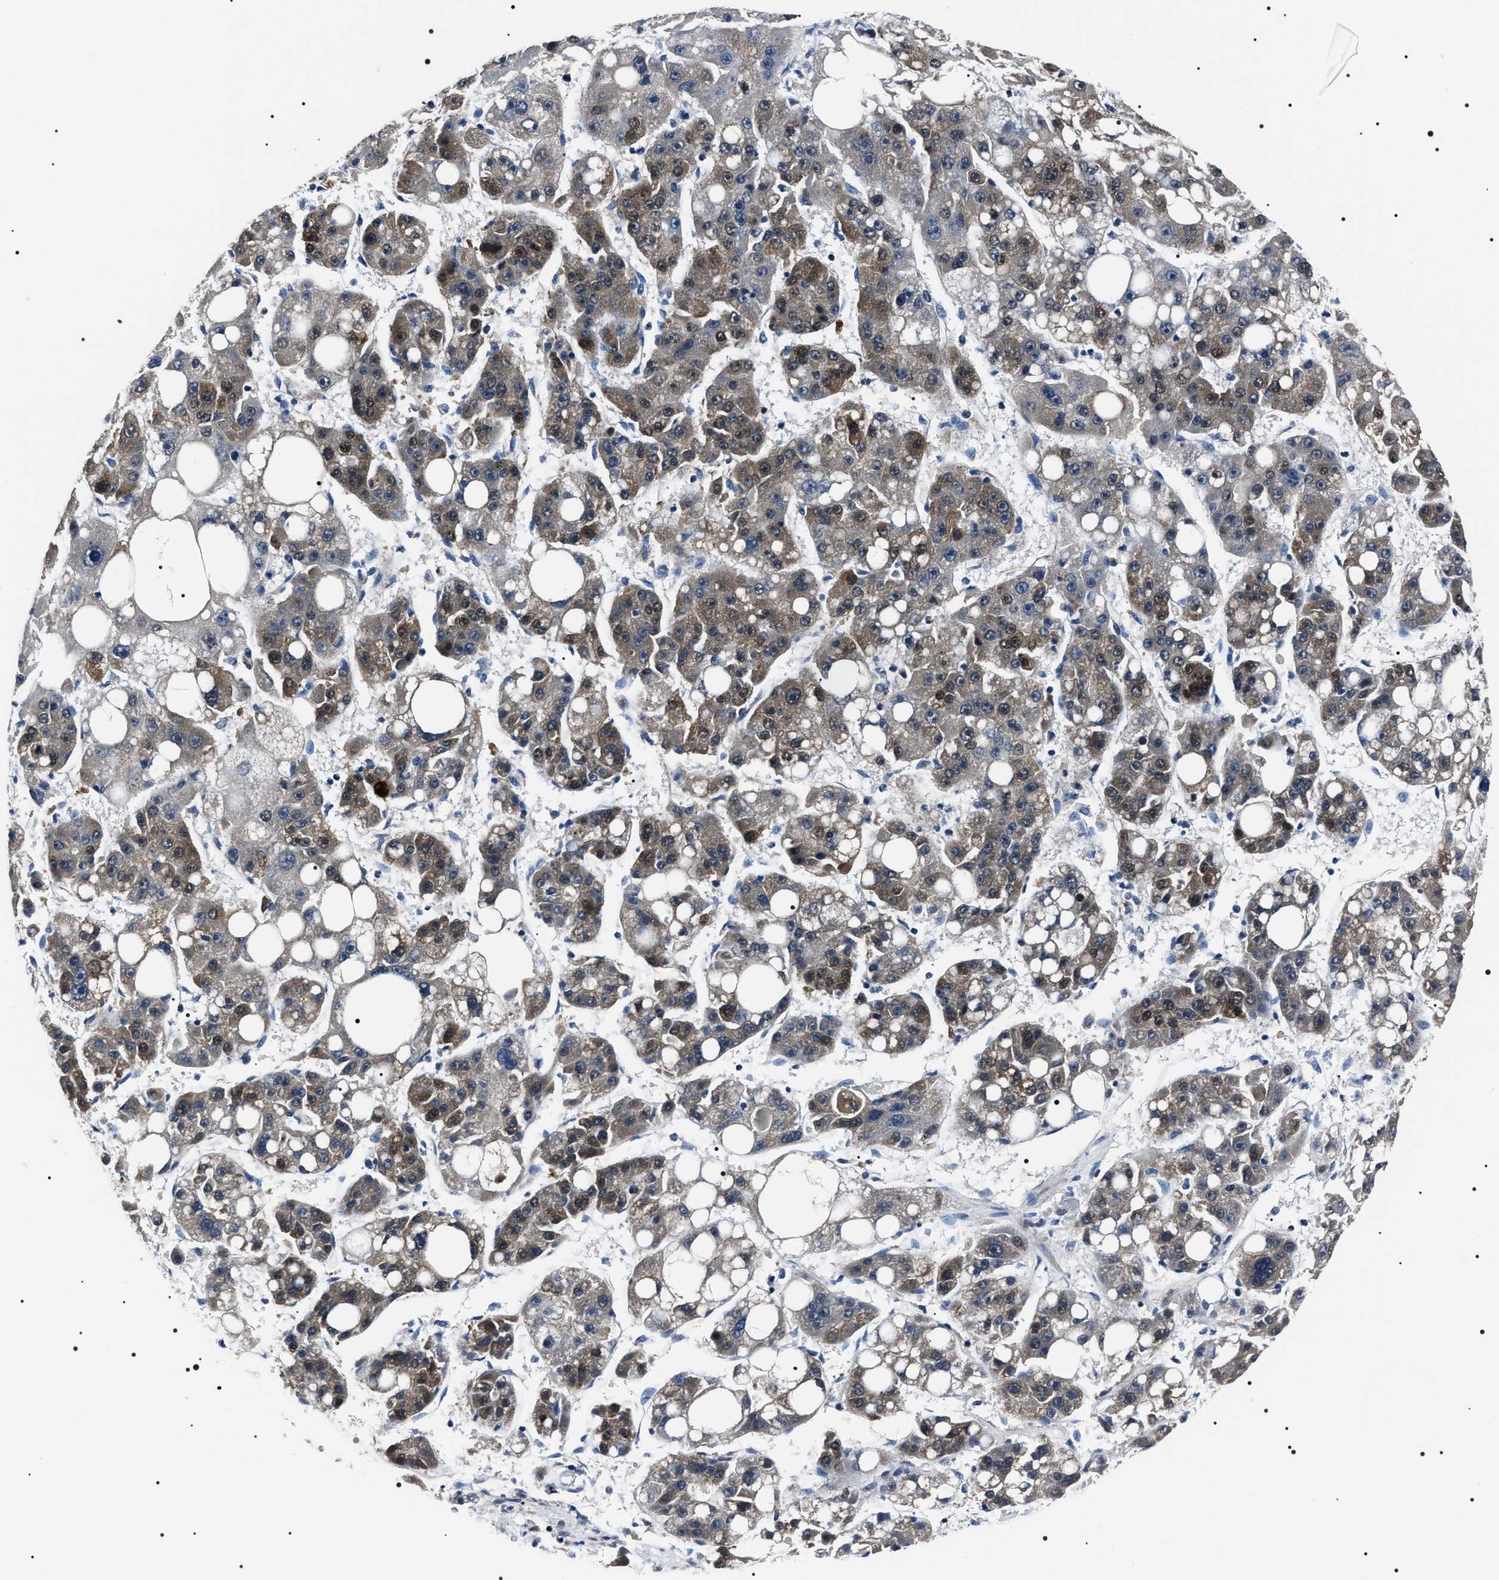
{"staining": {"intensity": "moderate", "quantity": "25%-75%", "location": "cytoplasmic/membranous"}, "tissue": "liver cancer", "cell_type": "Tumor cells", "image_type": "cancer", "snomed": [{"axis": "morphology", "description": "Carcinoma, Hepatocellular, NOS"}, {"axis": "topography", "description": "Liver"}], "caption": "Liver cancer tissue displays moderate cytoplasmic/membranous staining in about 25%-75% of tumor cells, visualized by immunohistochemistry. (DAB (3,3'-diaminobenzidine) IHC, brown staining for protein, blue staining for nuclei).", "gene": "BAG2", "patient": {"sex": "female", "age": 61}}